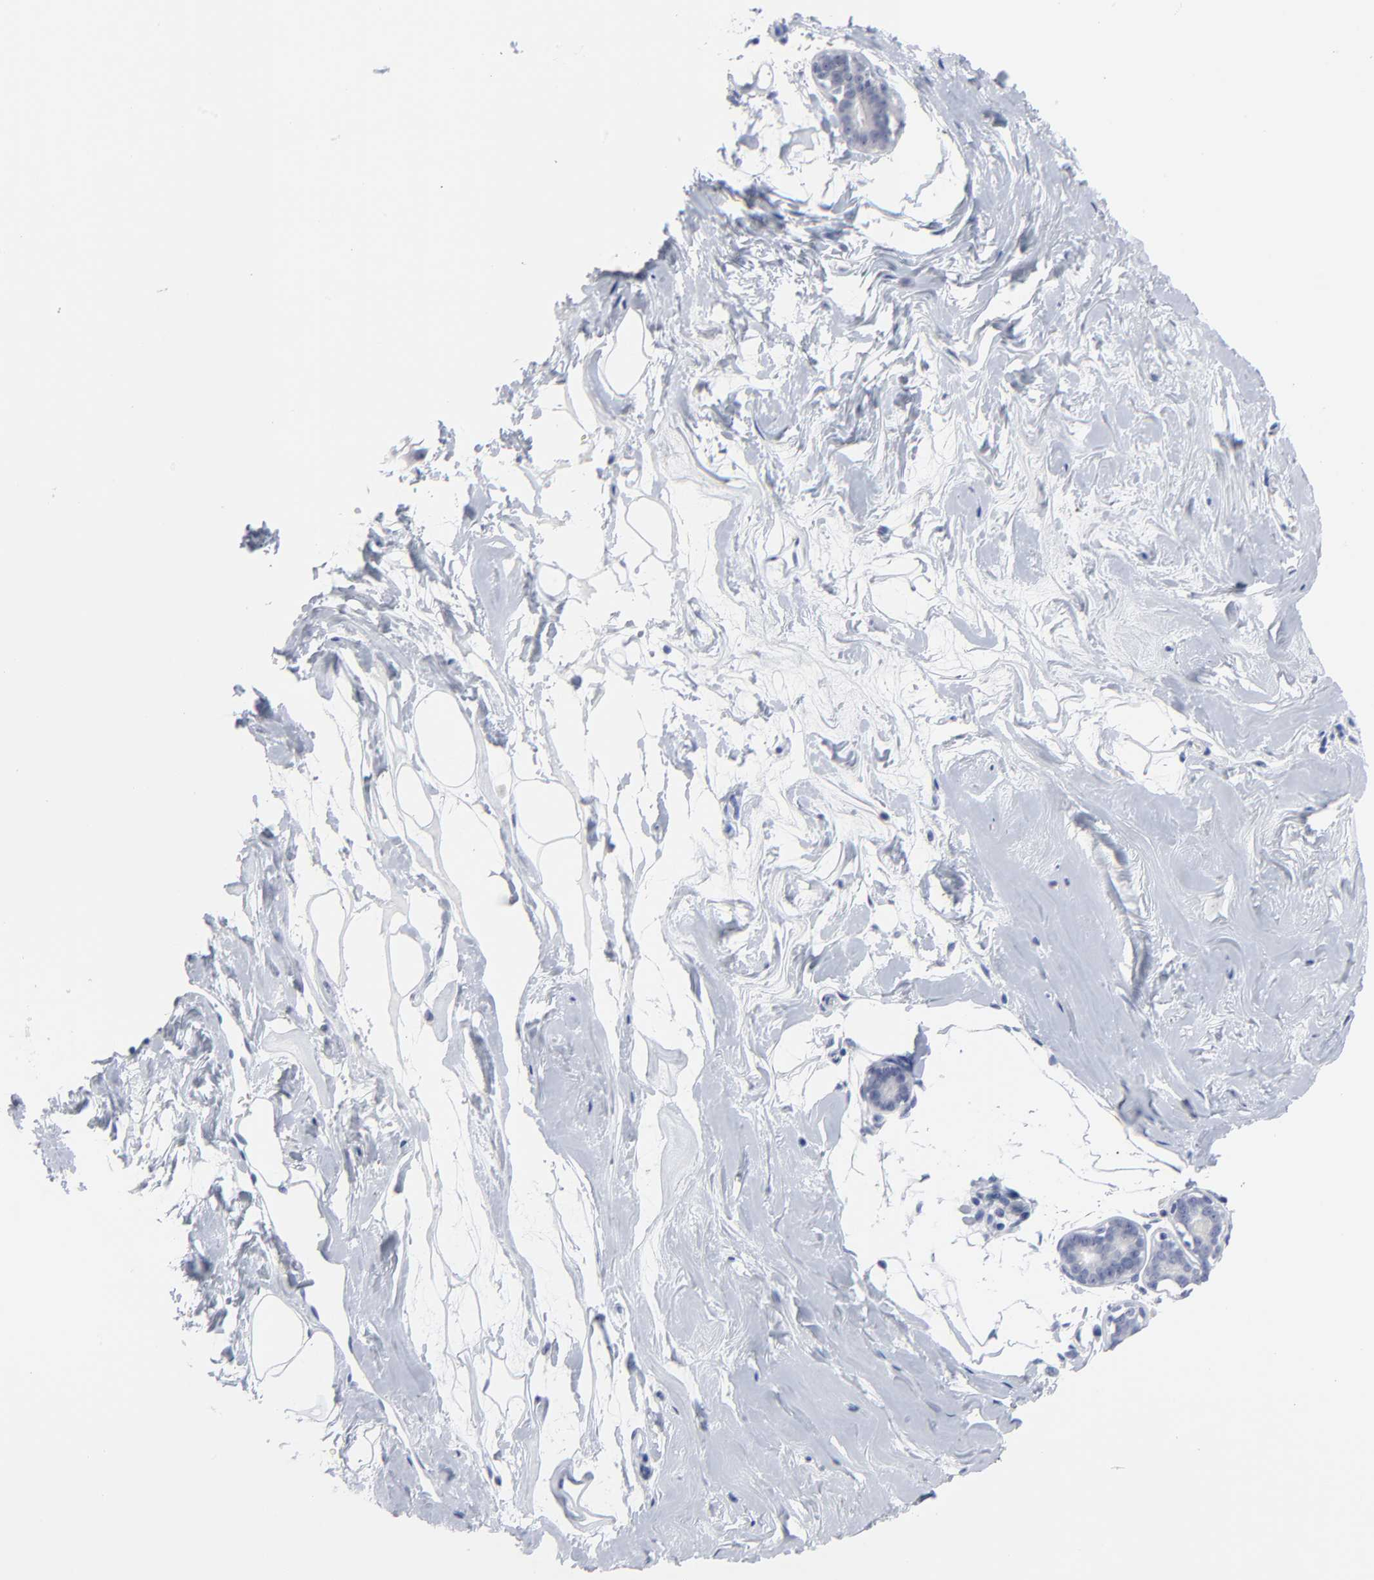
{"staining": {"intensity": "negative", "quantity": "none", "location": "none"}, "tissue": "breast", "cell_type": "Adipocytes", "image_type": "normal", "snomed": [{"axis": "morphology", "description": "Normal tissue, NOS"}, {"axis": "morphology", "description": "Fibrosis, NOS"}, {"axis": "topography", "description": "Breast"}], "caption": "Immunohistochemical staining of benign human breast displays no significant expression in adipocytes. (Brightfield microscopy of DAB immunohistochemistry (IHC) at high magnification).", "gene": "CLEC4G", "patient": {"sex": "female", "age": 39}}